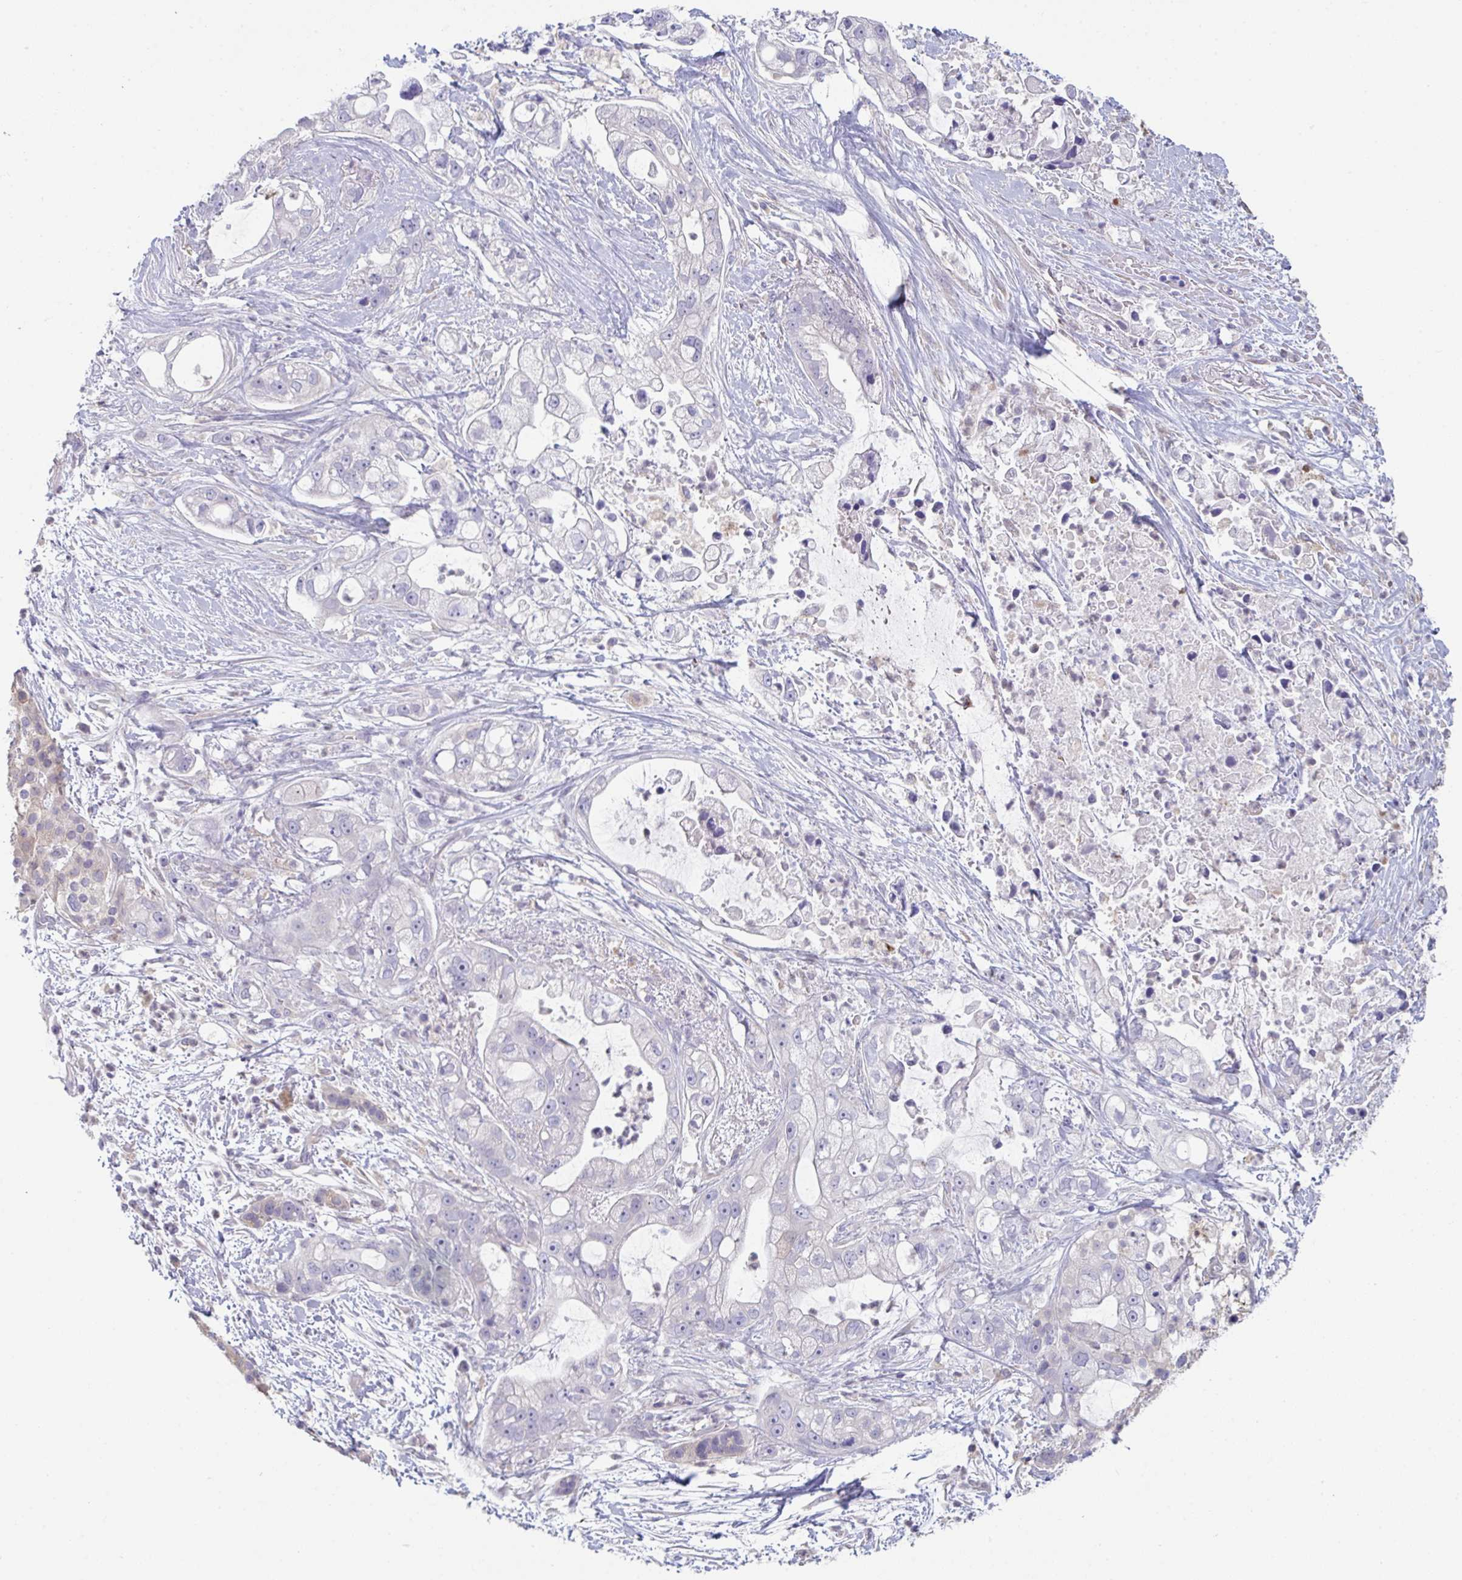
{"staining": {"intensity": "negative", "quantity": "none", "location": "none"}, "tissue": "pancreatic cancer", "cell_type": "Tumor cells", "image_type": "cancer", "snomed": [{"axis": "morphology", "description": "Adenocarcinoma, NOS"}, {"axis": "topography", "description": "Pancreas"}], "caption": "An image of adenocarcinoma (pancreatic) stained for a protein exhibits no brown staining in tumor cells.", "gene": "PTPRD", "patient": {"sex": "female", "age": 69}}